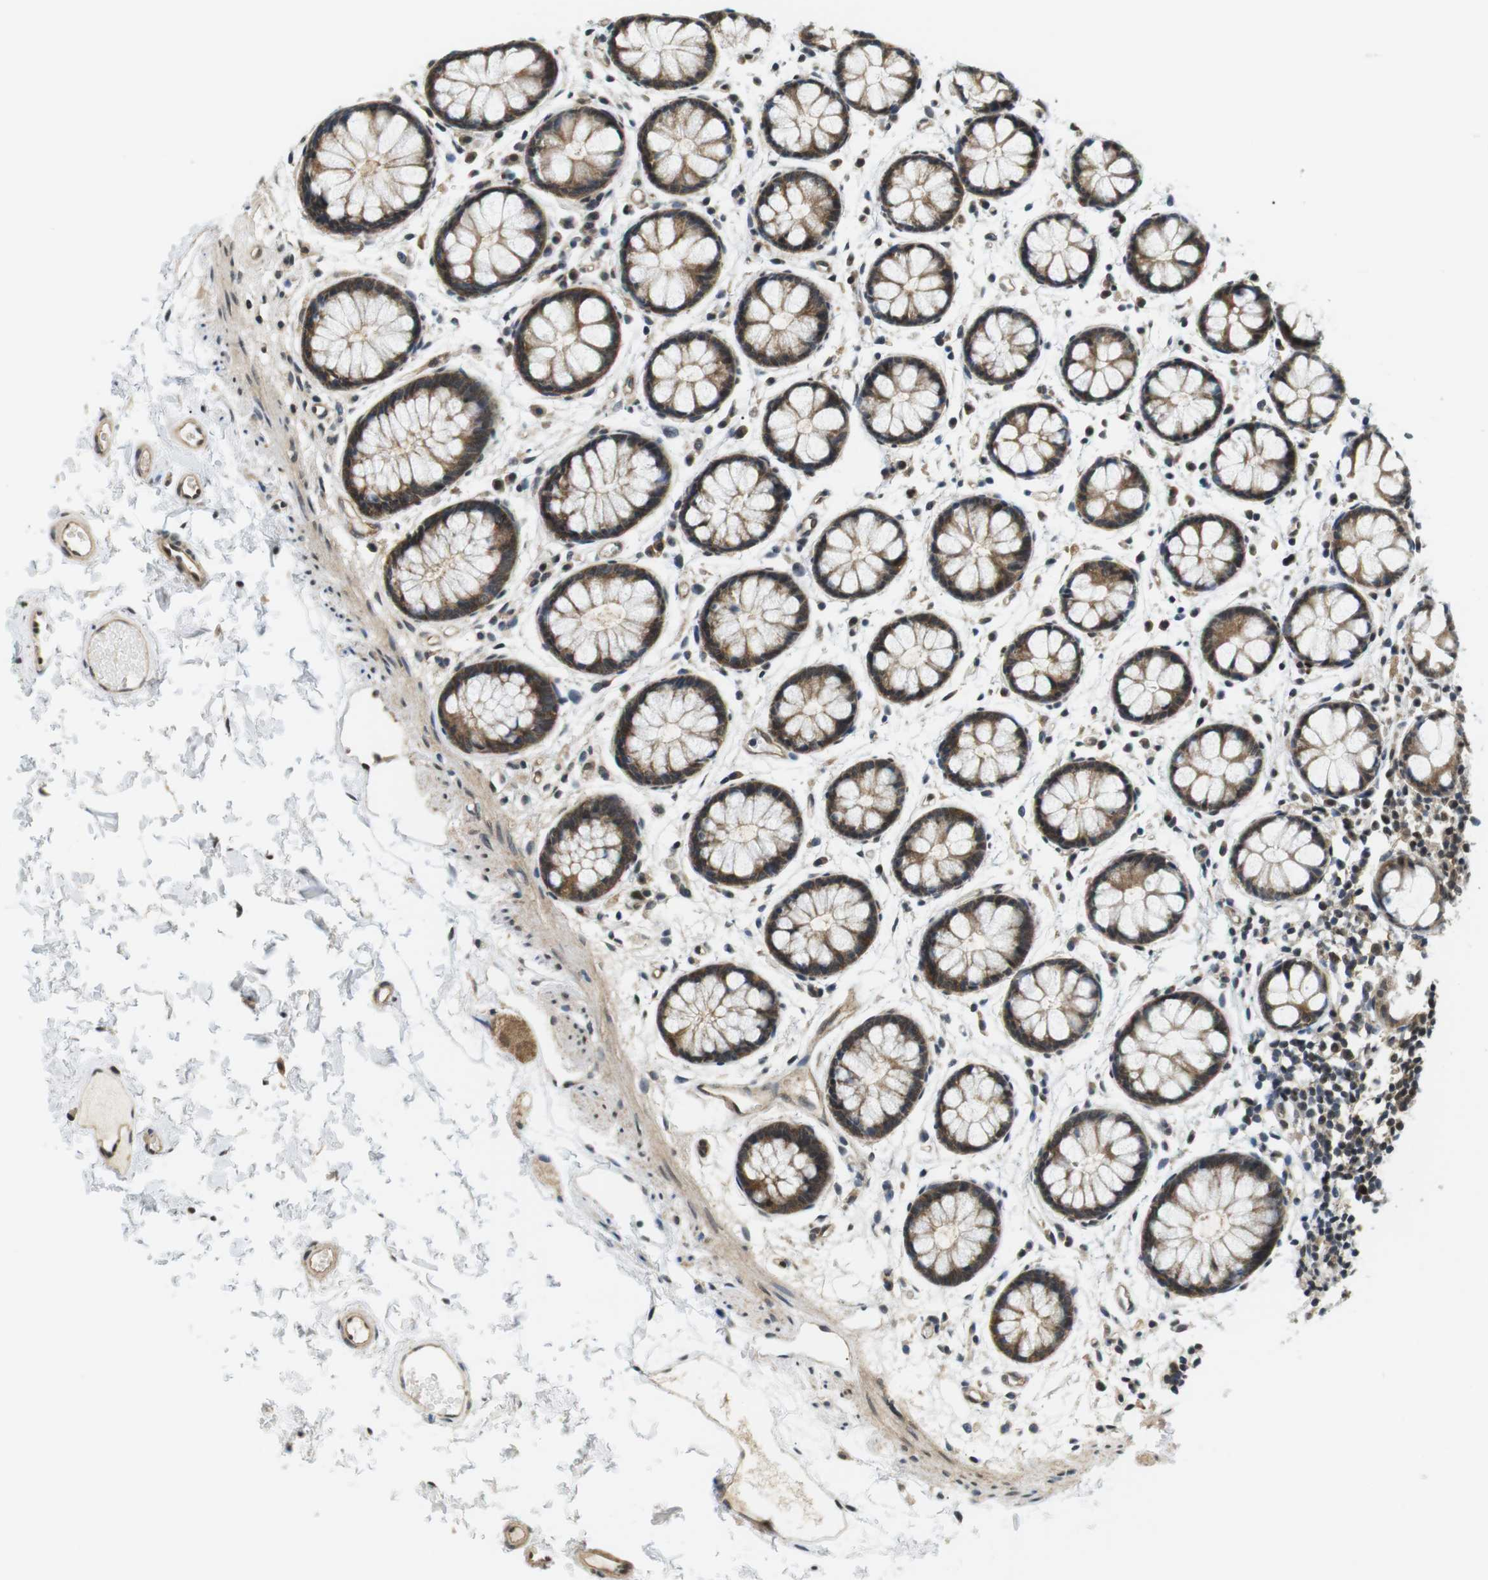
{"staining": {"intensity": "moderate", "quantity": ">75%", "location": "cytoplasmic/membranous,nuclear"}, "tissue": "rectum", "cell_type": "Glandular cells", "image_type": "normal", "snomed": [{"axis": "morphology", "description": "Normal tissue, NOS"}, {"axis": "topography", "description": "Rectum"}], "caption": "Unremarkable rectum exhibits moderate cytoplasmic/membranous,nuclear expression in about >75% of glandular cells, visualized by immunohistochemistry.", "gene": "CSNK2B", "patient": {"sex": "female", "age": 66}}